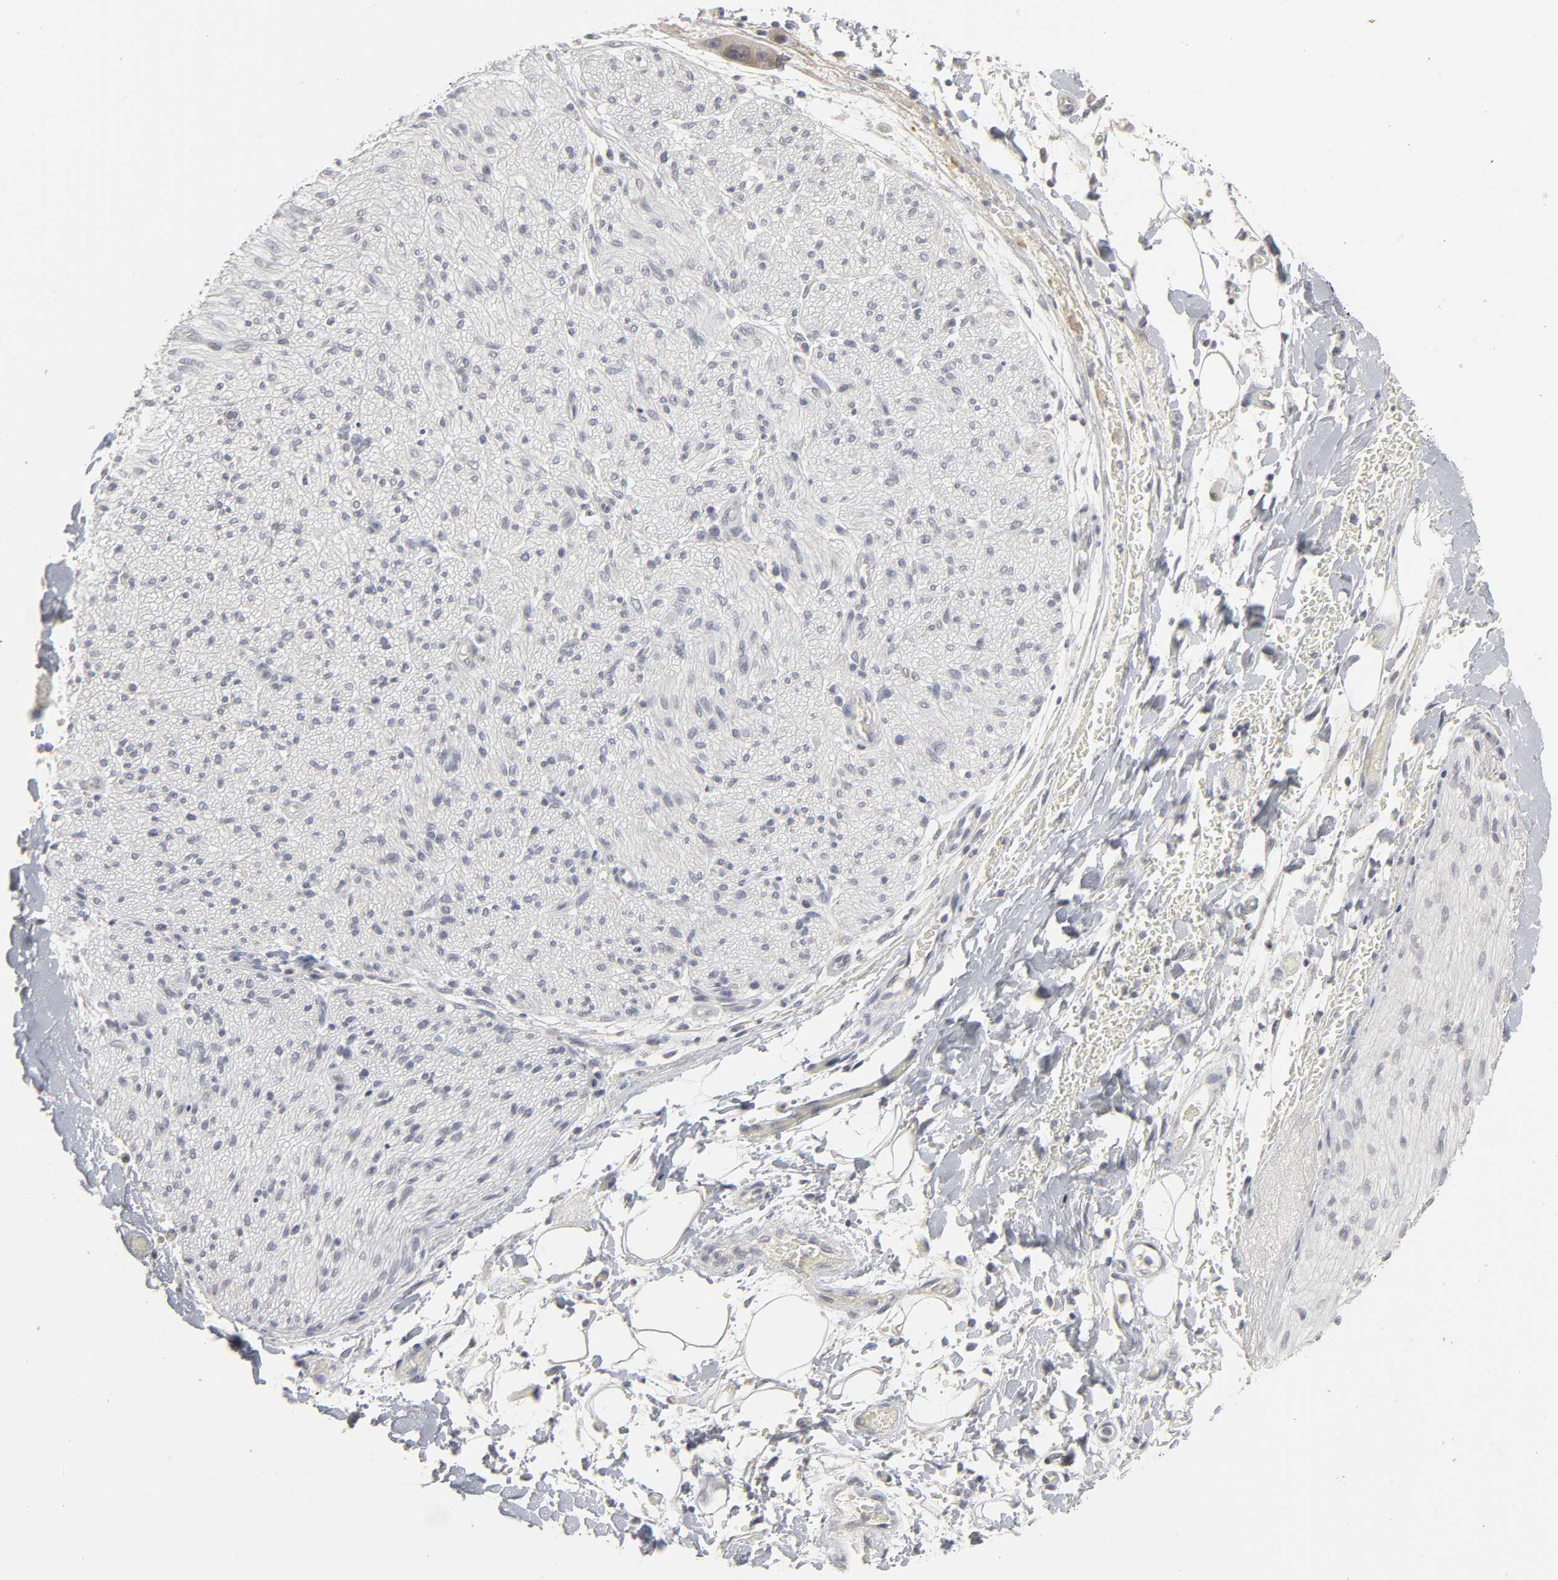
{"staining": {"intensity": "negative", "quantity": "none", "location": "none"}, "tissue": "adipose tissue", "cell_type": "Adipocytes", "image_type": "normal", "snomed": [{"axis": "morphology", "description": "Normal tissue, NOS"}, {"axis": "morphology", "description": "Cholangiocarcinoma"}, {"axis": "topography", "description": "Liver"}, {"axis": "topography", "description": "Peripheral nerve tissue"}], "caption": "DAB (3,3'-diaminobenzidine) immunohistochemical staining of benign human adipose tissue displays no significant staining in adipocytes. Nuclei are stained in blue.", "gene": "TCAP", "patient": {"sex": "male", "age": 50}}